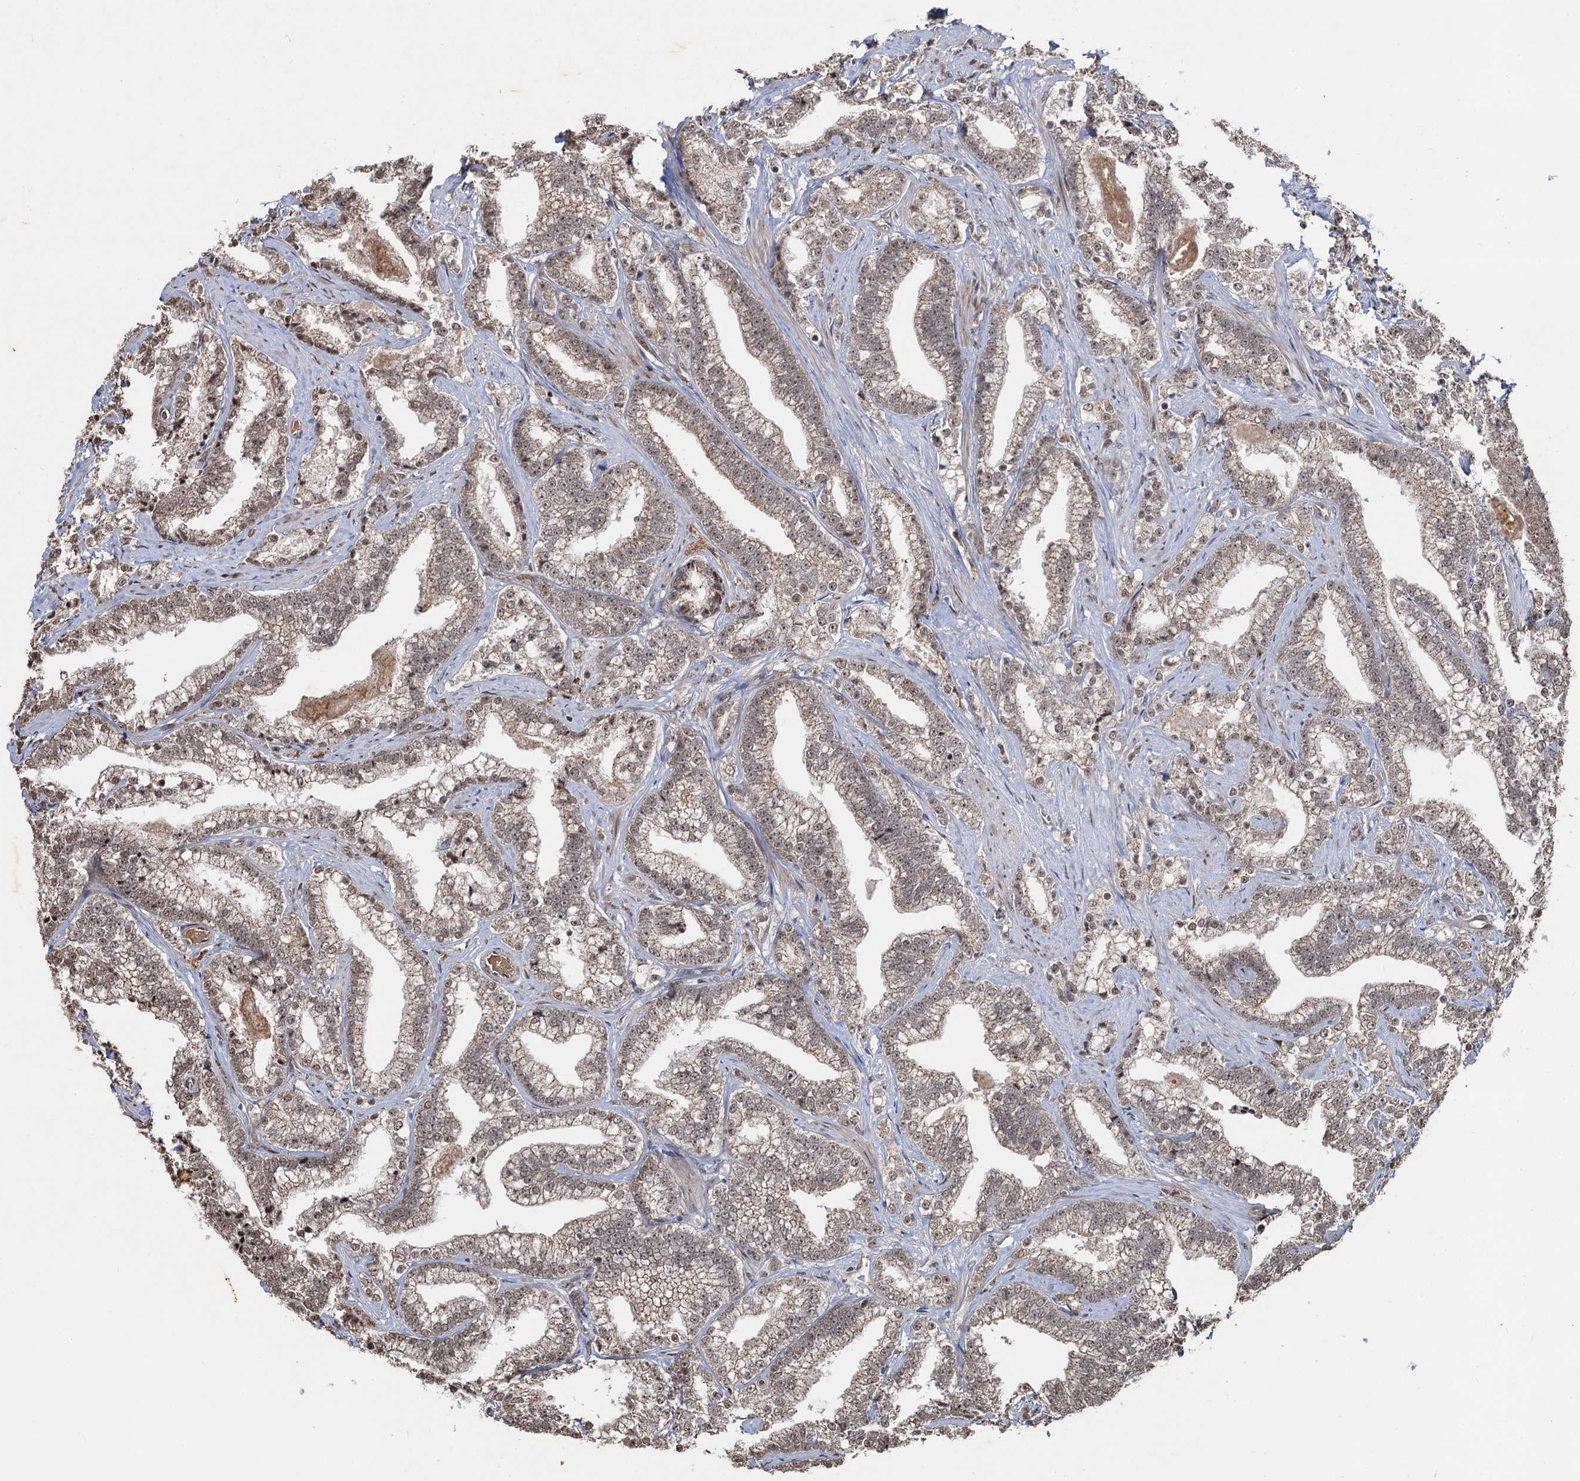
{"staining": {"intensity": "weak", "quantity": ">75%", "location": "cytoplasmic/membranous,nuclear"}, "tissue": "prostate cancer", "cell_type": "Tumor cells", "image_type": "cancer", "snomed": [{"axis": "morphology", "description": "Adenocarcinoma, High grade"}, {"axis": "topography", "description": "Prostate and seminal vesicle, NOS"}], "caption": "This micrograph exhibits immunohistochemistry staining of prostate adenocarcinoma (high-grade), with low weak cytoplasmic/membranous and nuclear positivity in about >75% of tumor cells.", "gene": "REP15", "patient": {"sex": "male", "age": 67}}